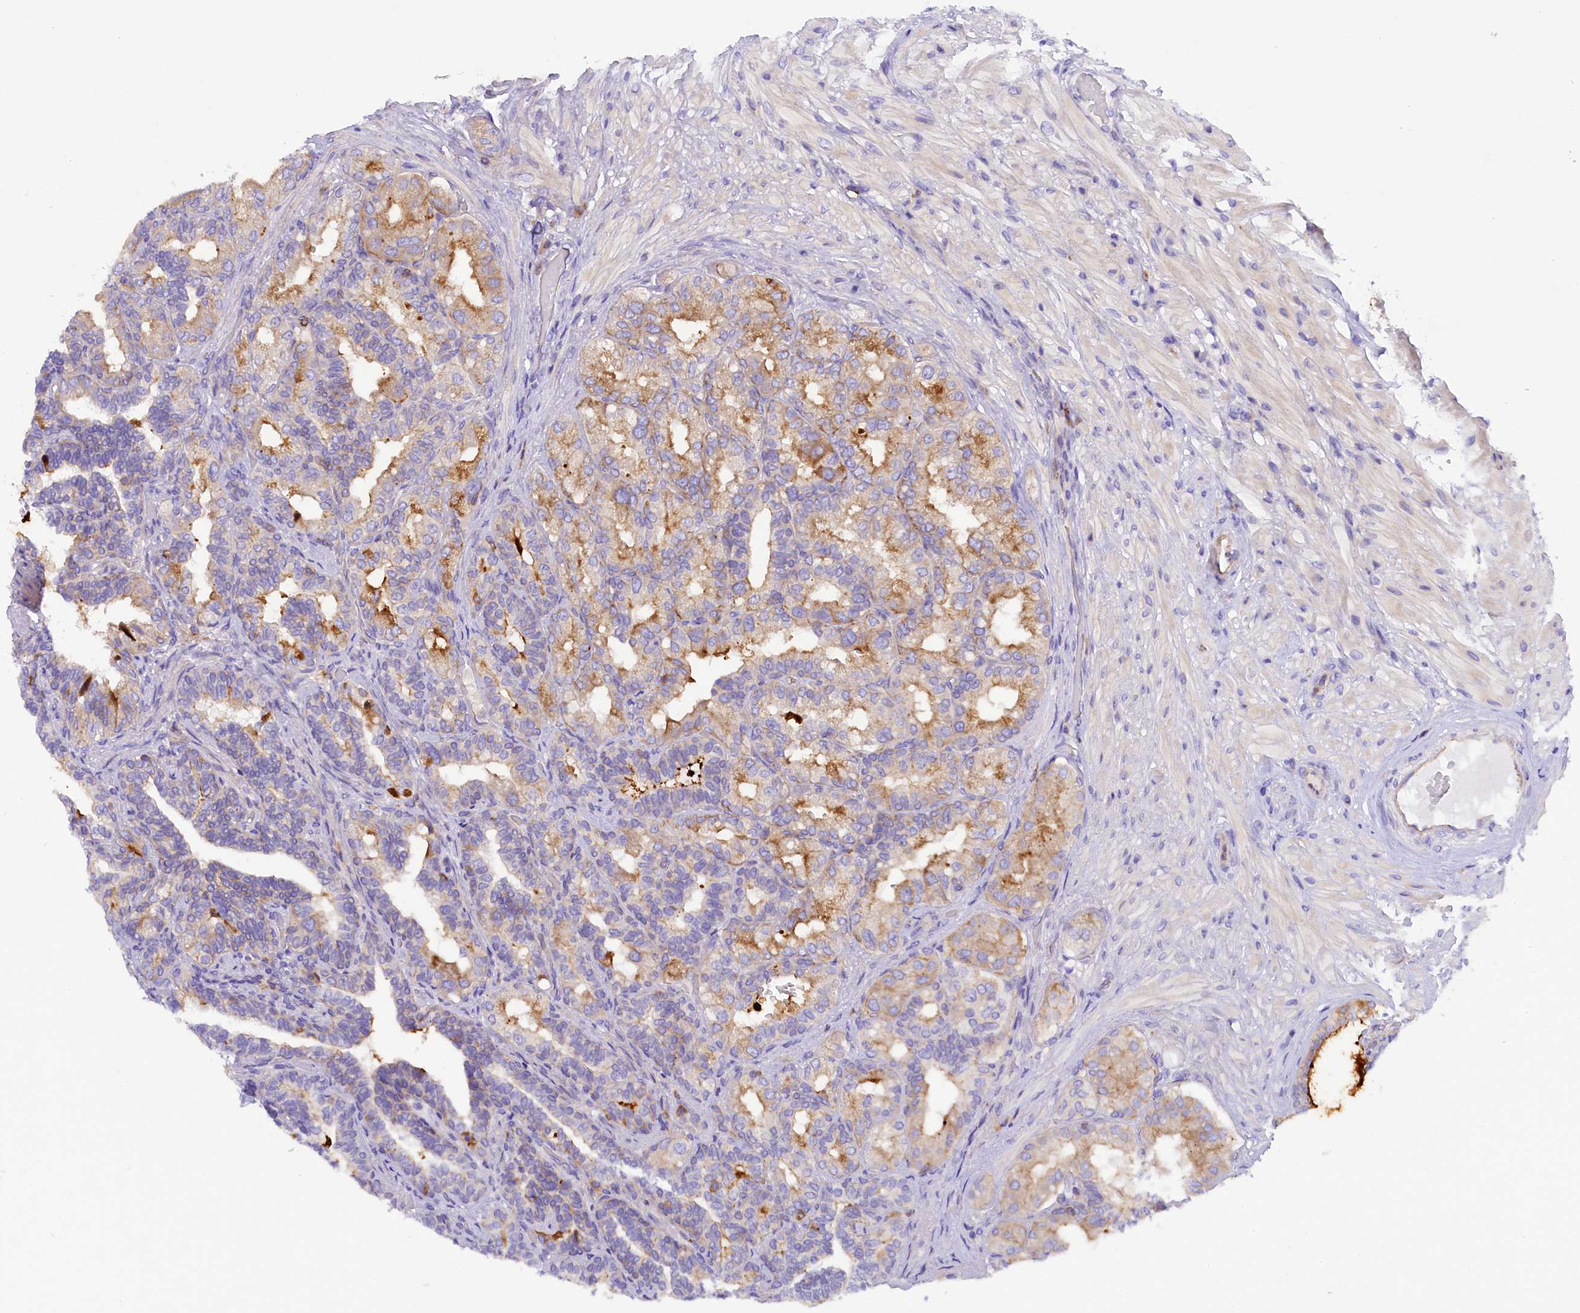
{"staining": {"intensity": "moderate", "quantity": "25%-75%", "location": "cytoplasmic/membranous"}, "tissue": "seminal vesicle", "cell_type": "Glandular cells", "image_type": "normal", "snomed": [{"axis": "morphology", "description": "Normal tissue, NOS"}, {"axis": "topography", "description": "Seminal veicle"}, {"axis": "topography", "description": "Peripheral nerve tissue"}], "caption": "A medium amount of moderate cytoplasmic/membranous positivity is appreciated in approximately 25%-75% of glandular cells in normal seminal vesicle.", "gene": "FAM193A", "patient": {"sex": "male", "age": 63}}